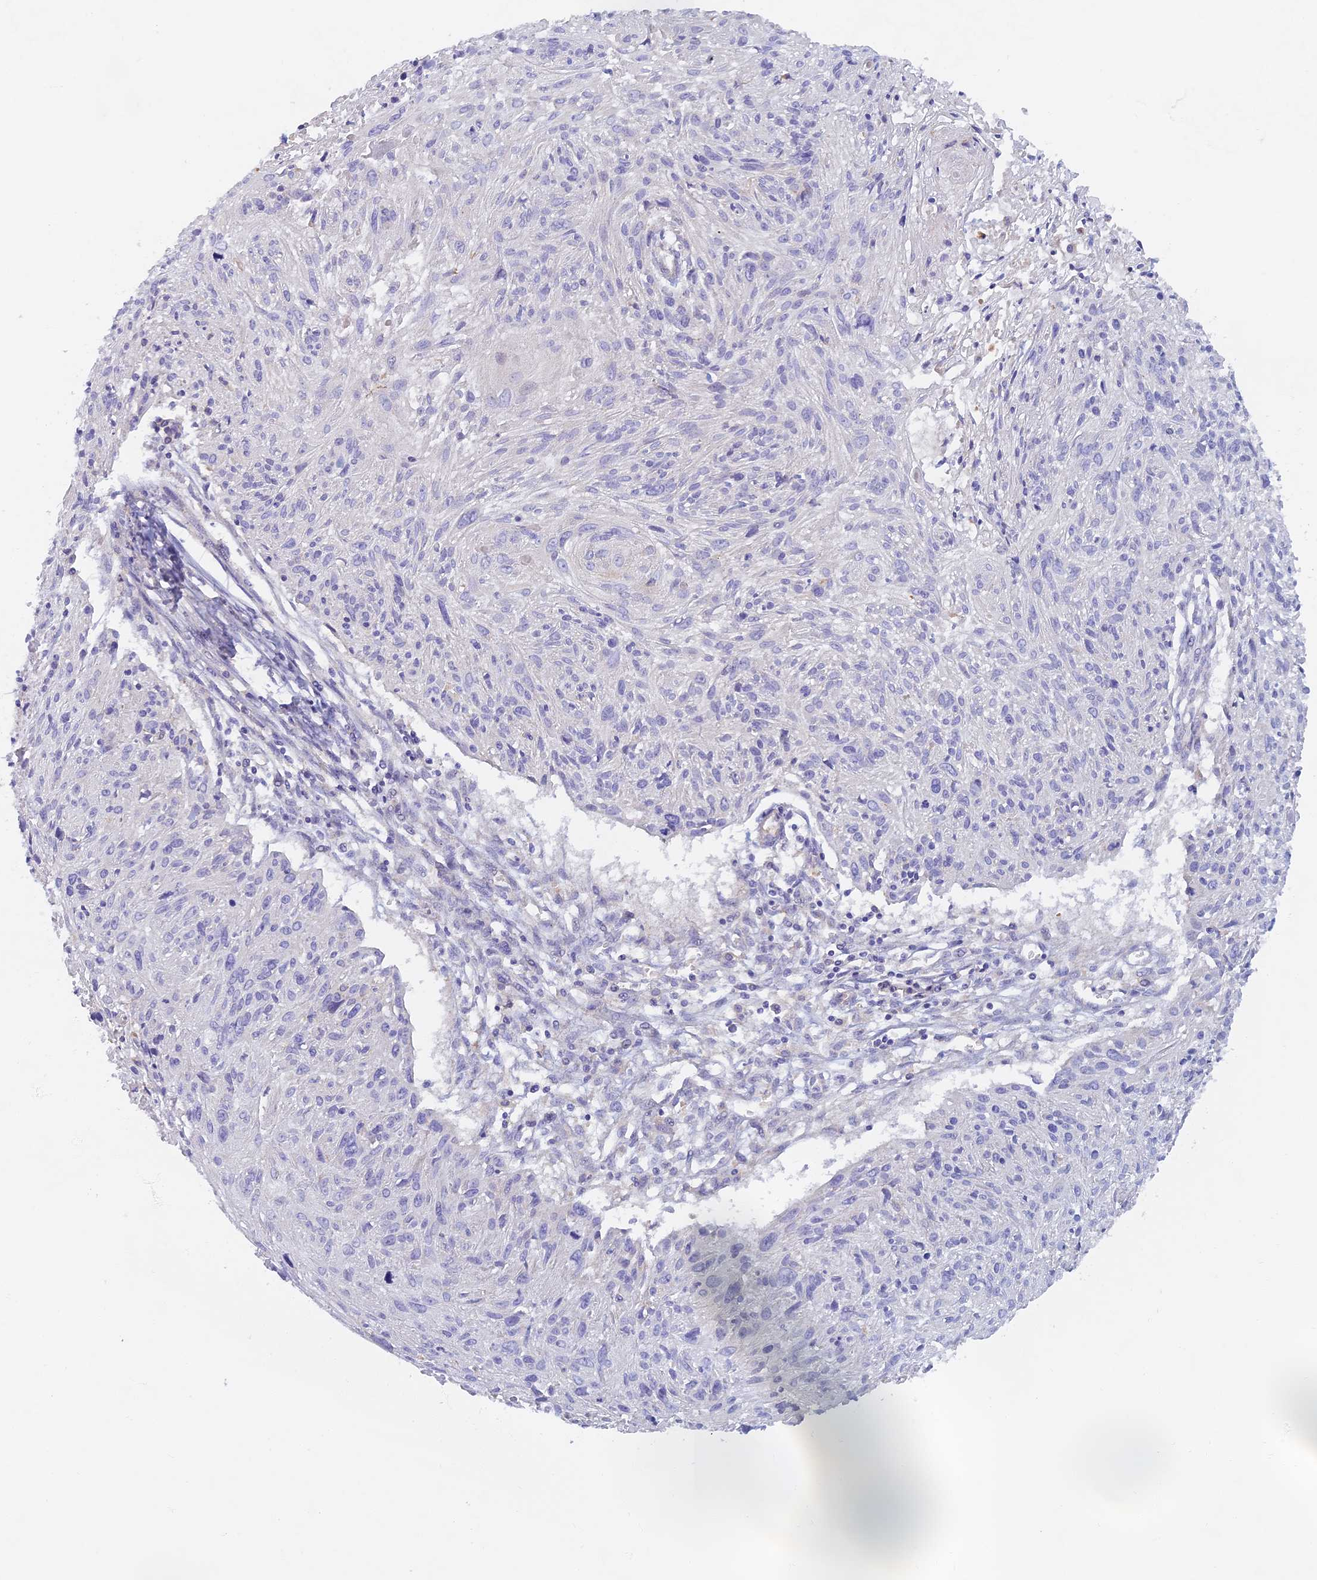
{"staining": {"intensity": "negative", "quantity": "none", "location": "none"}, "tissue": "cervical cancer", "cell_type": "Tumor cells", "image_type": "cancer", "snomed": [{"axis": "morphology", "description": "Squamous cell carcinoma, NOS"}, {"axis": "topography", "description": "Cervix"}], "caption": "Immunohistochemistry histopathology image of neoplastic tissue: human cervical cancer stained with DAB exhibits no significant protein staining in tumor cells.", "gene": "TMEM44", "patient": {"sex": "female", "age": 51}}